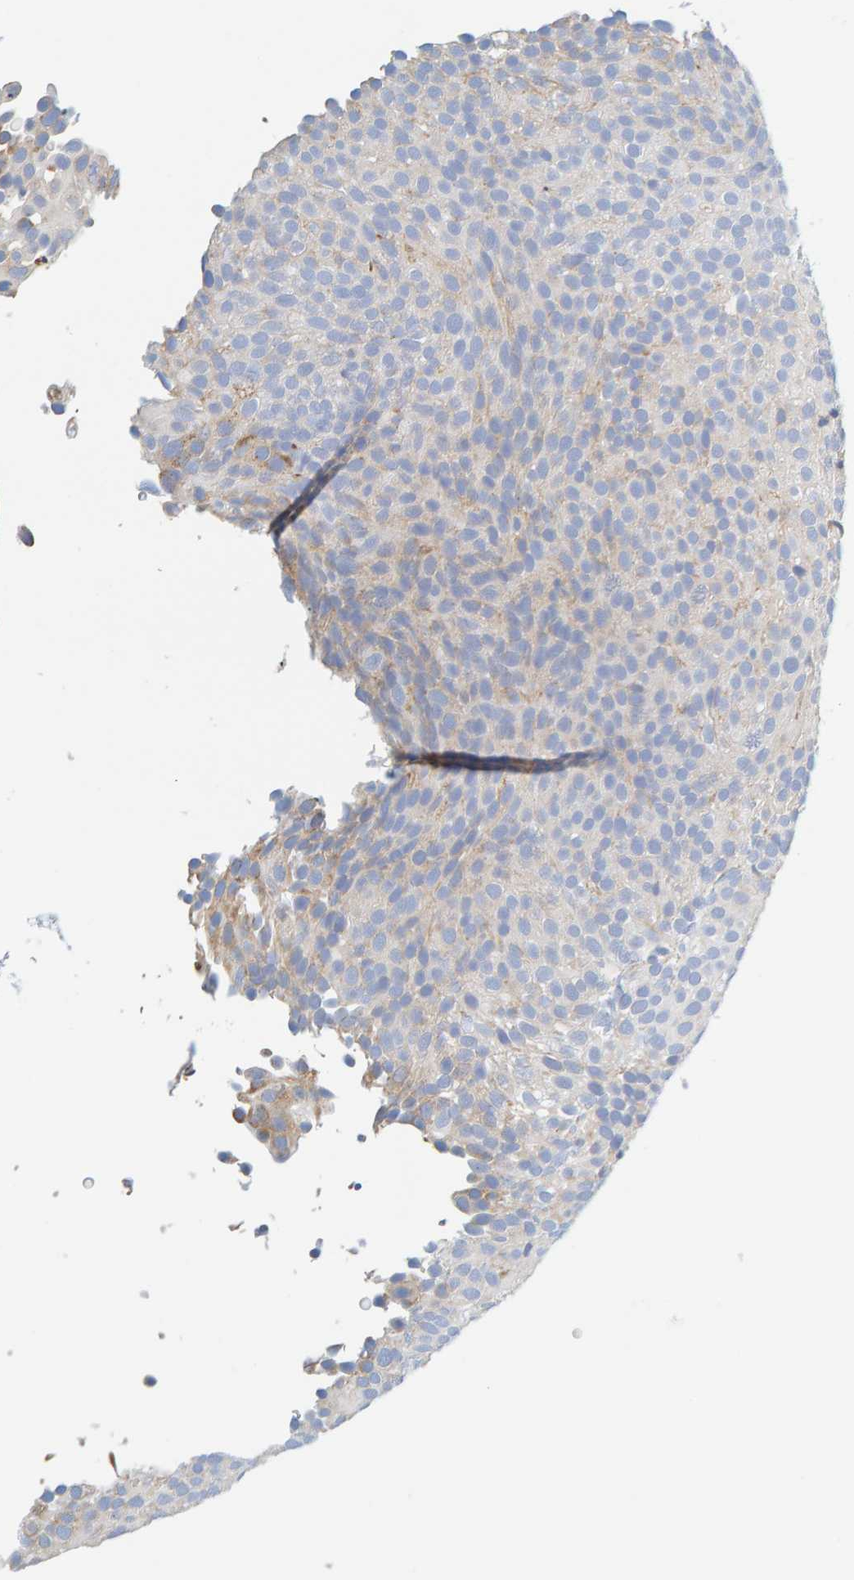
{"staining": {"intensity": "weak", "quantity": "<25%", "location": "cytoplasmic/membranous"}, "tissue": "urothelial cancer", "cell_type": "Tumor cells", "image_type": "cancer", "snomed": [{"axis": "morphology", "description": "Urothelial carcinoma, Low grade"}, {"axis": "topography", "description": "Urinary bladder"}], "caption": "IHC of human low-grade urothelial carcinoma reveals no staining in tumor cells. Nuclei are stained in blue.", "gene": "MOG", "patient": {"sex": "male", "age": 78}}